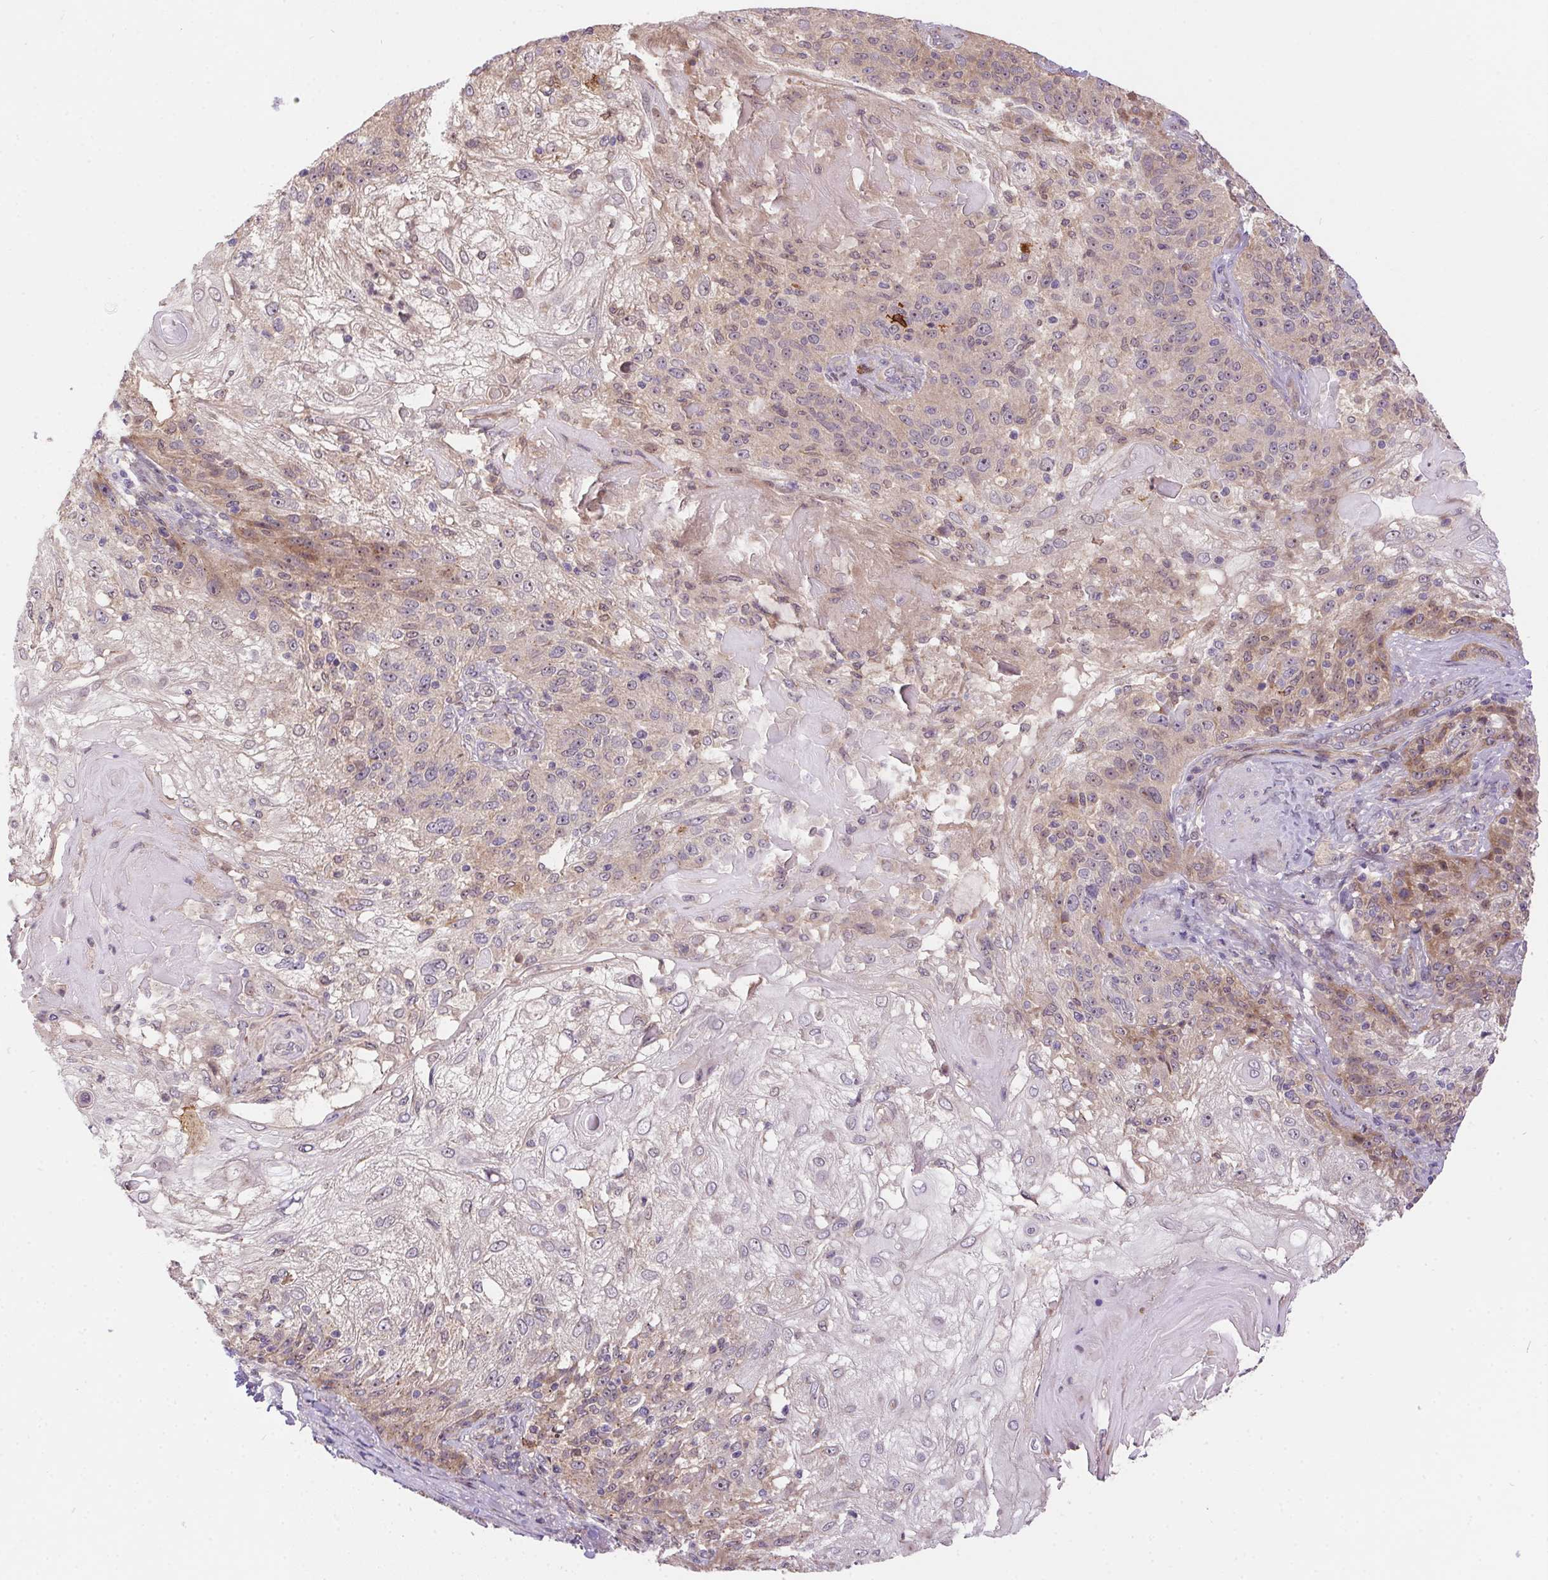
{"staining": {"intensity": "weak", "quantity": "<25%", "location": "cytoplasmic/membranous,nuclear"}, "tissue": "skin cancer", "cell_type": "Tumor cells", "image_type": "cancer", "snomed": [{"axis": "morphology", "description": "Normal tissue, NOS"}, {"axis": "morphology", "description": "Squamous cell carcinoma, NOS"}, {"axis": "topography", "description": "Skin"}], "caption": "Tumor cells show no significant positivity in skin cancer. Brightfield microscopy of immunohistochemistry stained with DAB (brown) and hematoxylin (blue), captured at high magnification.", "gene": "NUDT16", "patient": {"sex": "female", "age": 83}}